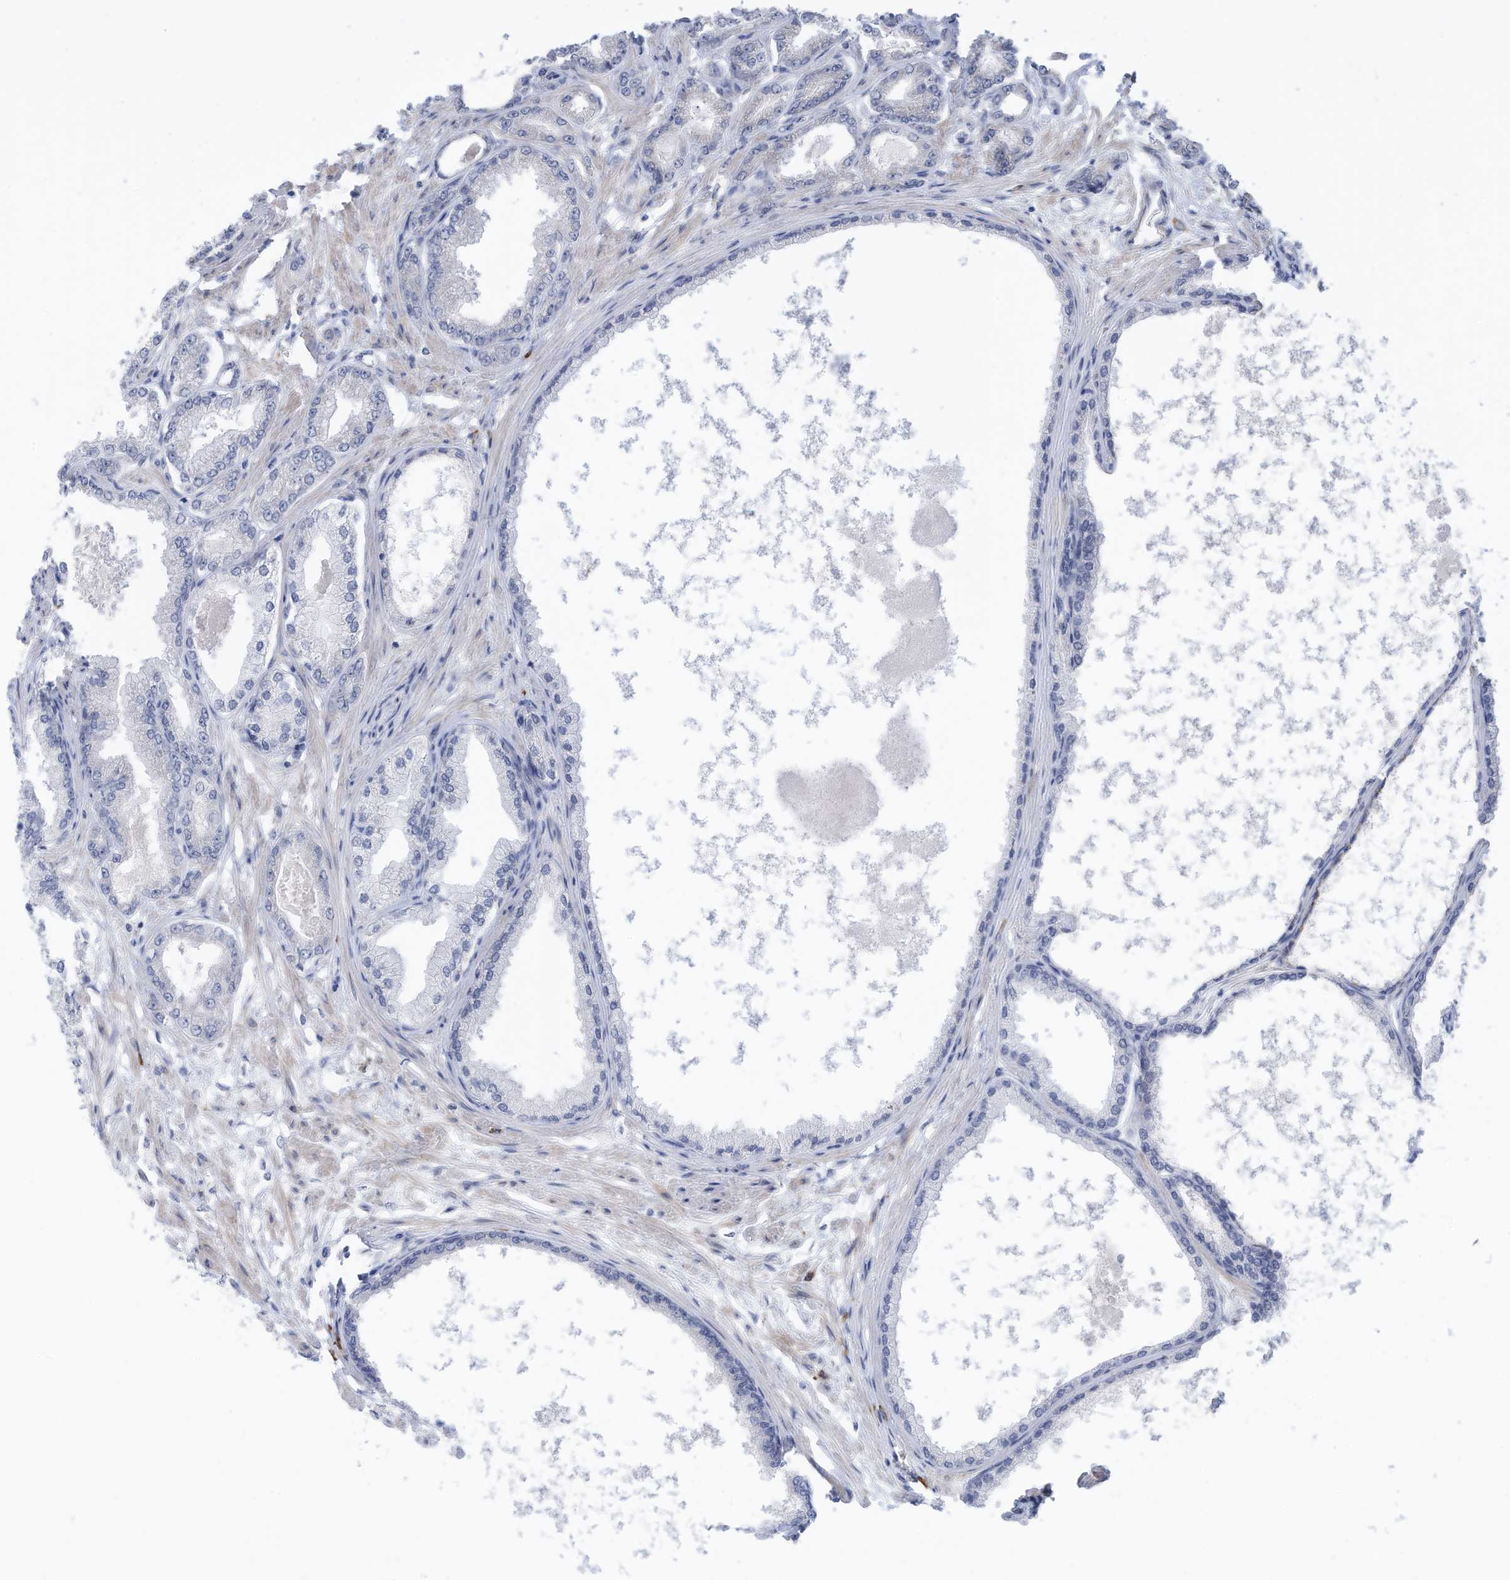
{"staining": {"intensity": "negative", "quantity": "none", "location": "none"}, "tissue": "prostate cancer", "cell_type": "Tumor cells", "image_type": "cancer", "snomed": [{"axis": "morphology", "description": "Adenocarcinoma, Low grade"}, {"axis": "topography", "description": "Prostate"}], "caption": "Immunohistochemistry (IHC) of human prostate cancer reveals no staining in tumor cells. (Stains: DAB immunohistochemistry (IHC) with hematoxylin counter stain, Microscopy: brightfield microscopy at high magnification).", "gene": "ZNF292", "patient": {"sex": "male", "age": 63}}